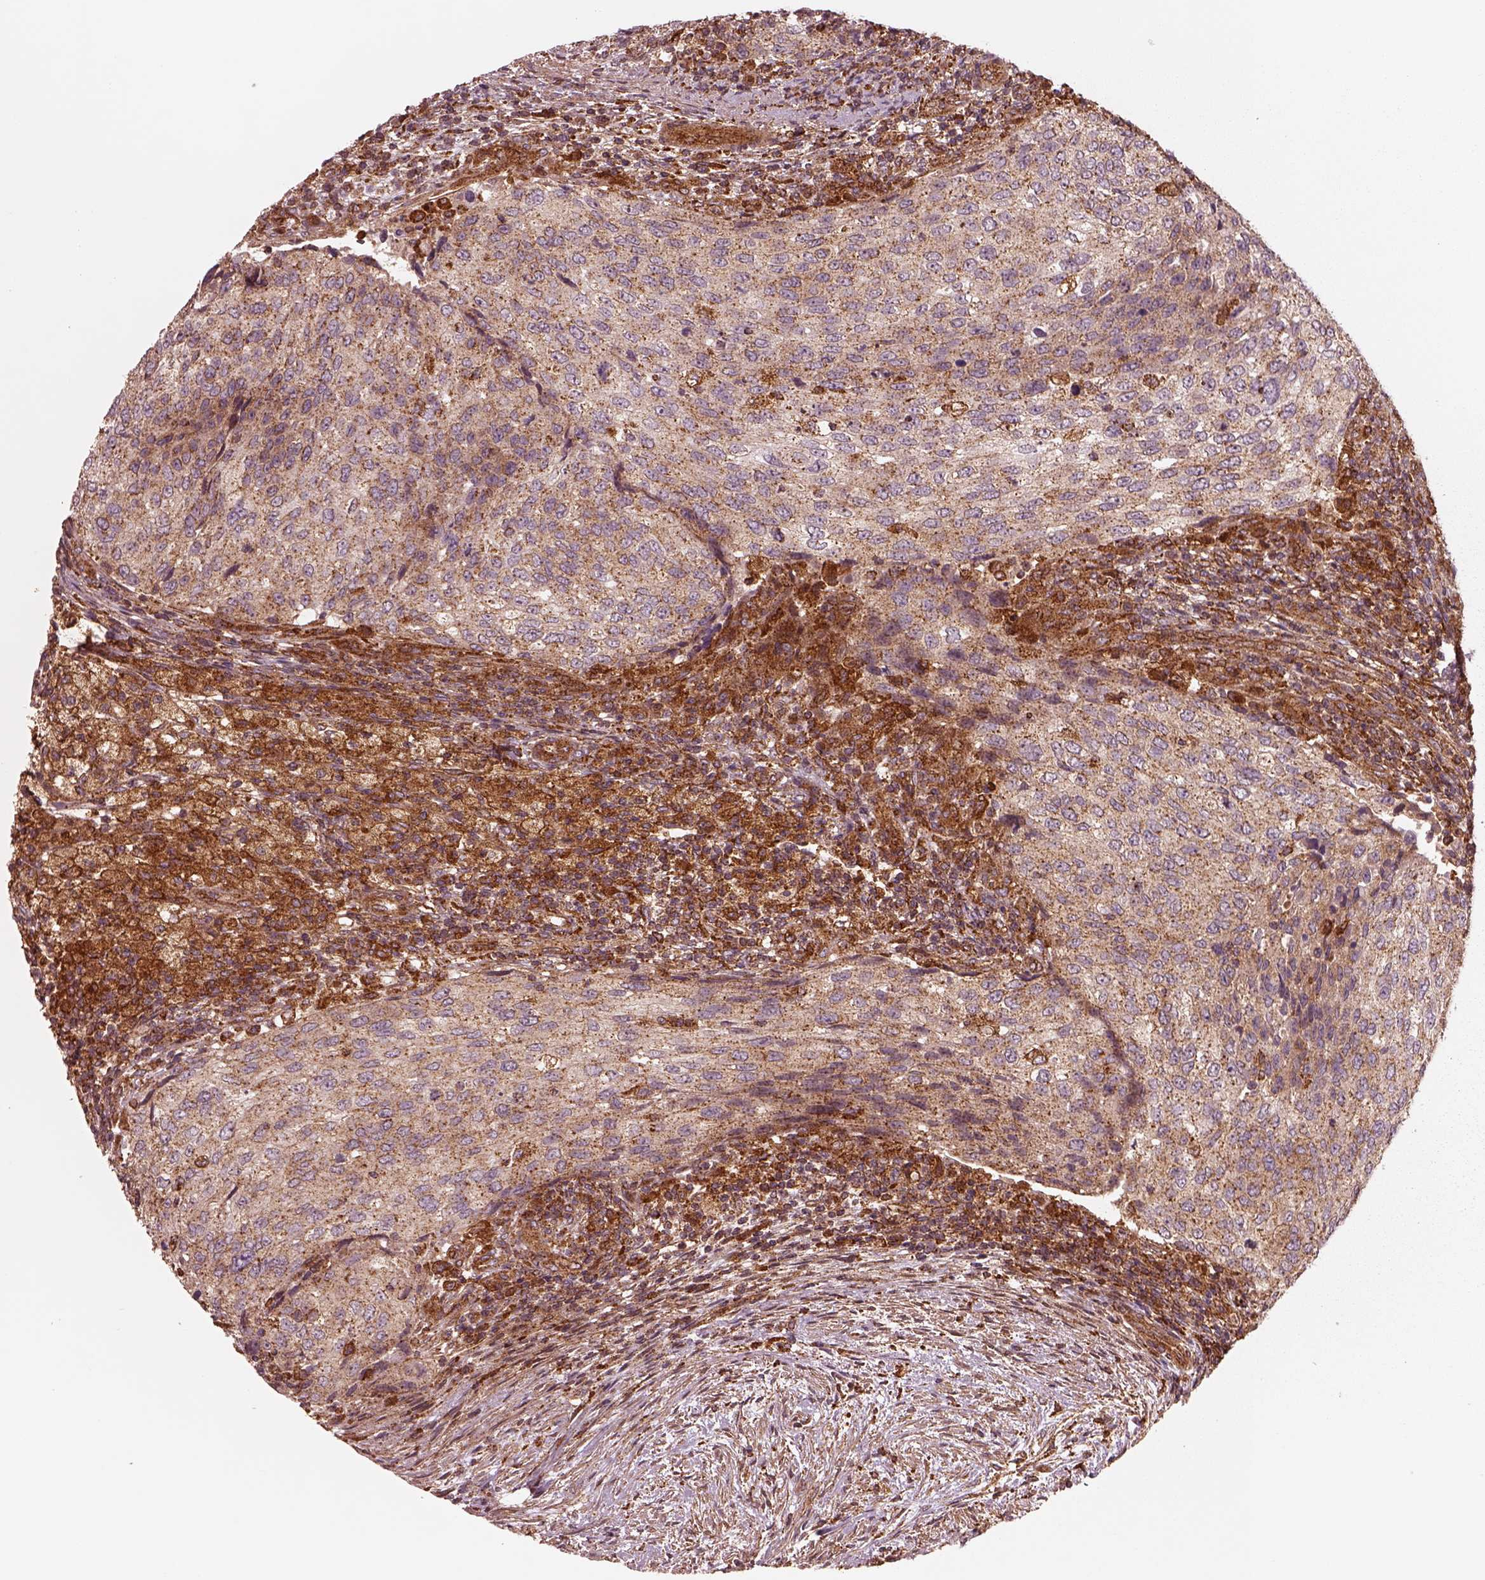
{"staining": {"intensity": "moderate", "quantity": "<25%", "location": "cytoplasmic/membranous"}, "tissue": "urothelial cancer", "cell_type": "Tumor cells", "image_type": "cancer", "snomed": [{"axis": "morphology", "description": "Urothelial carcinoma, High grade"}, {"axis": "topography", "description": "Urinary bladder"}], "caption": "This image displays immunohistochemistry staining of urothelial cancer, with low moderate cytoplasmic/membranous expression in approximately <25% of tumor cells.", "gene": "WASHC2A", "patient": {"sex": "female", "age": 78}}